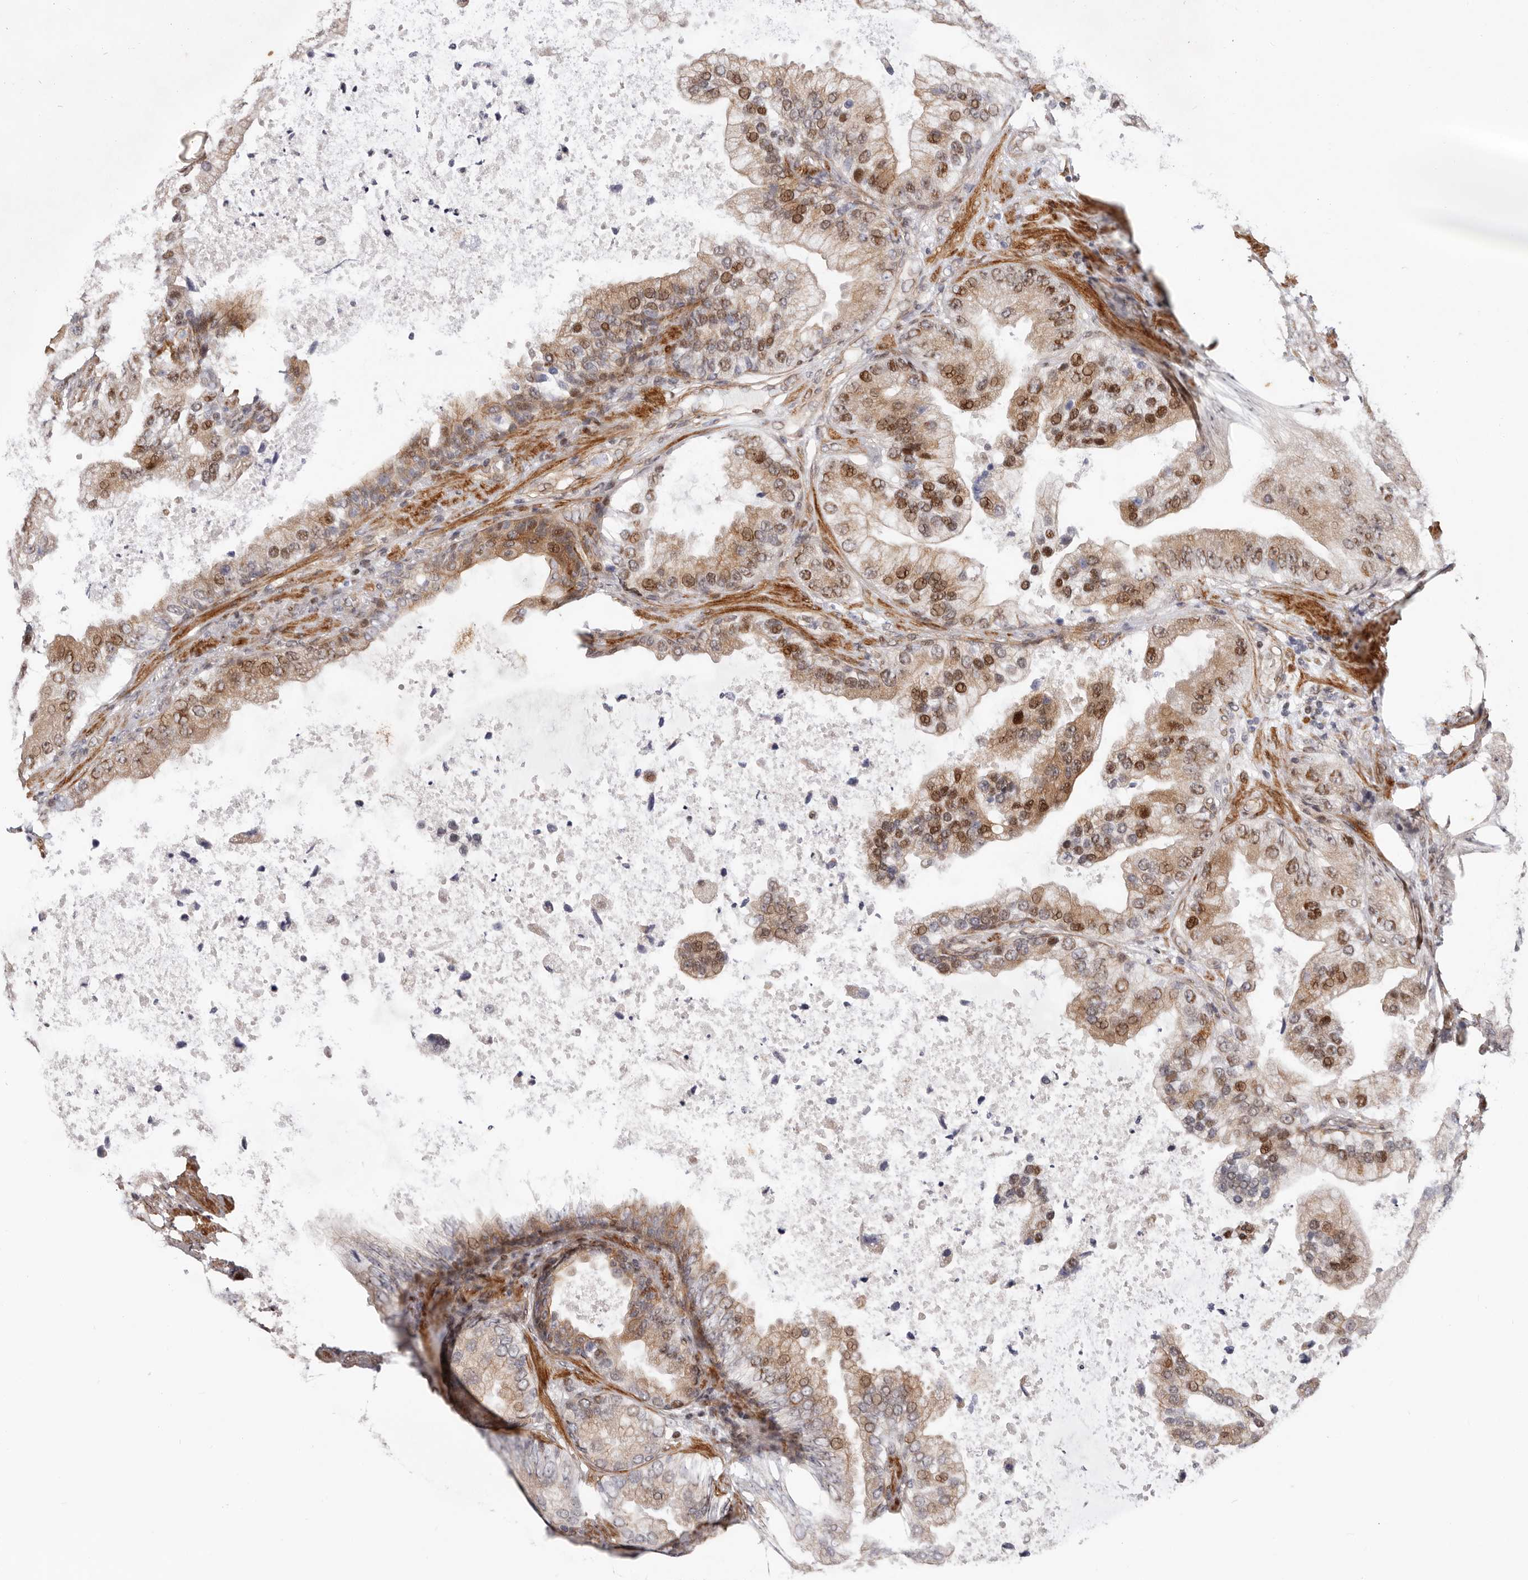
{"staining": {"intensity": "moderate", "quantity": ">75%", "location": "cytoplasmic/membranous,nuclear"}, "tissue": "prostate cancer", "cell_type": "Tumor cells", "image_type": "cancer", "snomed": [{"axis": "morphology", "description": "Adenocarcinoma, High grade"}, {"axis": "topography", "description": "Prostate"}], "caption": "Tumor cells exhibit moderate cytoplasmic/membranous and nuclear expression in approximately >75% of cells in high-grade adenocarcinoma (prostate).", "gene": "EPHX3", "patient": {"sex": "male", "age": 70}}